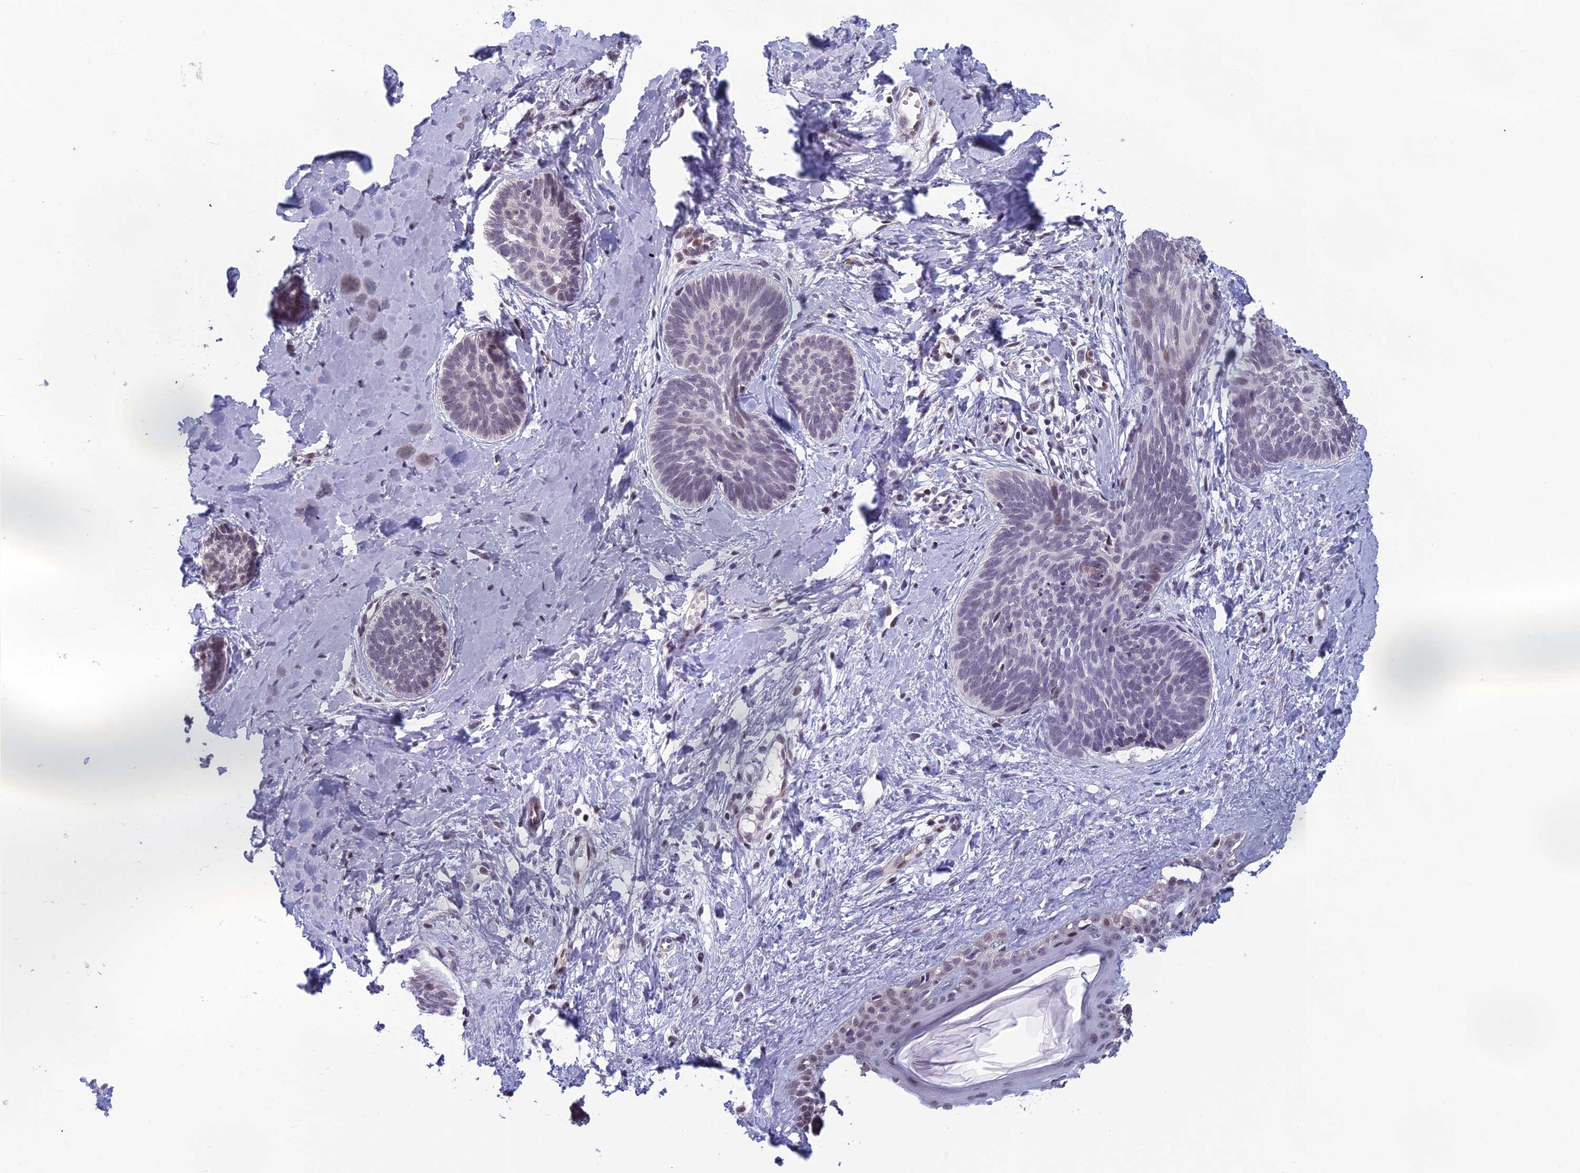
{"staining": {"intensity": "negative", "quantity": "none", "location": "none"}, "tissue": "skin cancer", "cell_type": "Tumor cells", "image_type": "cancer", "snomed": [{"axis": "morphology", "description": "Basal cell carcinoma"}, {"axis": "topography", "description": "Skin"}], "caption": "IHC of human skin basal cell carcinoma demonstrates no expression in tumor cells.", "gene": "RGS17", "patient": {"sex": "female", "age": 81}}